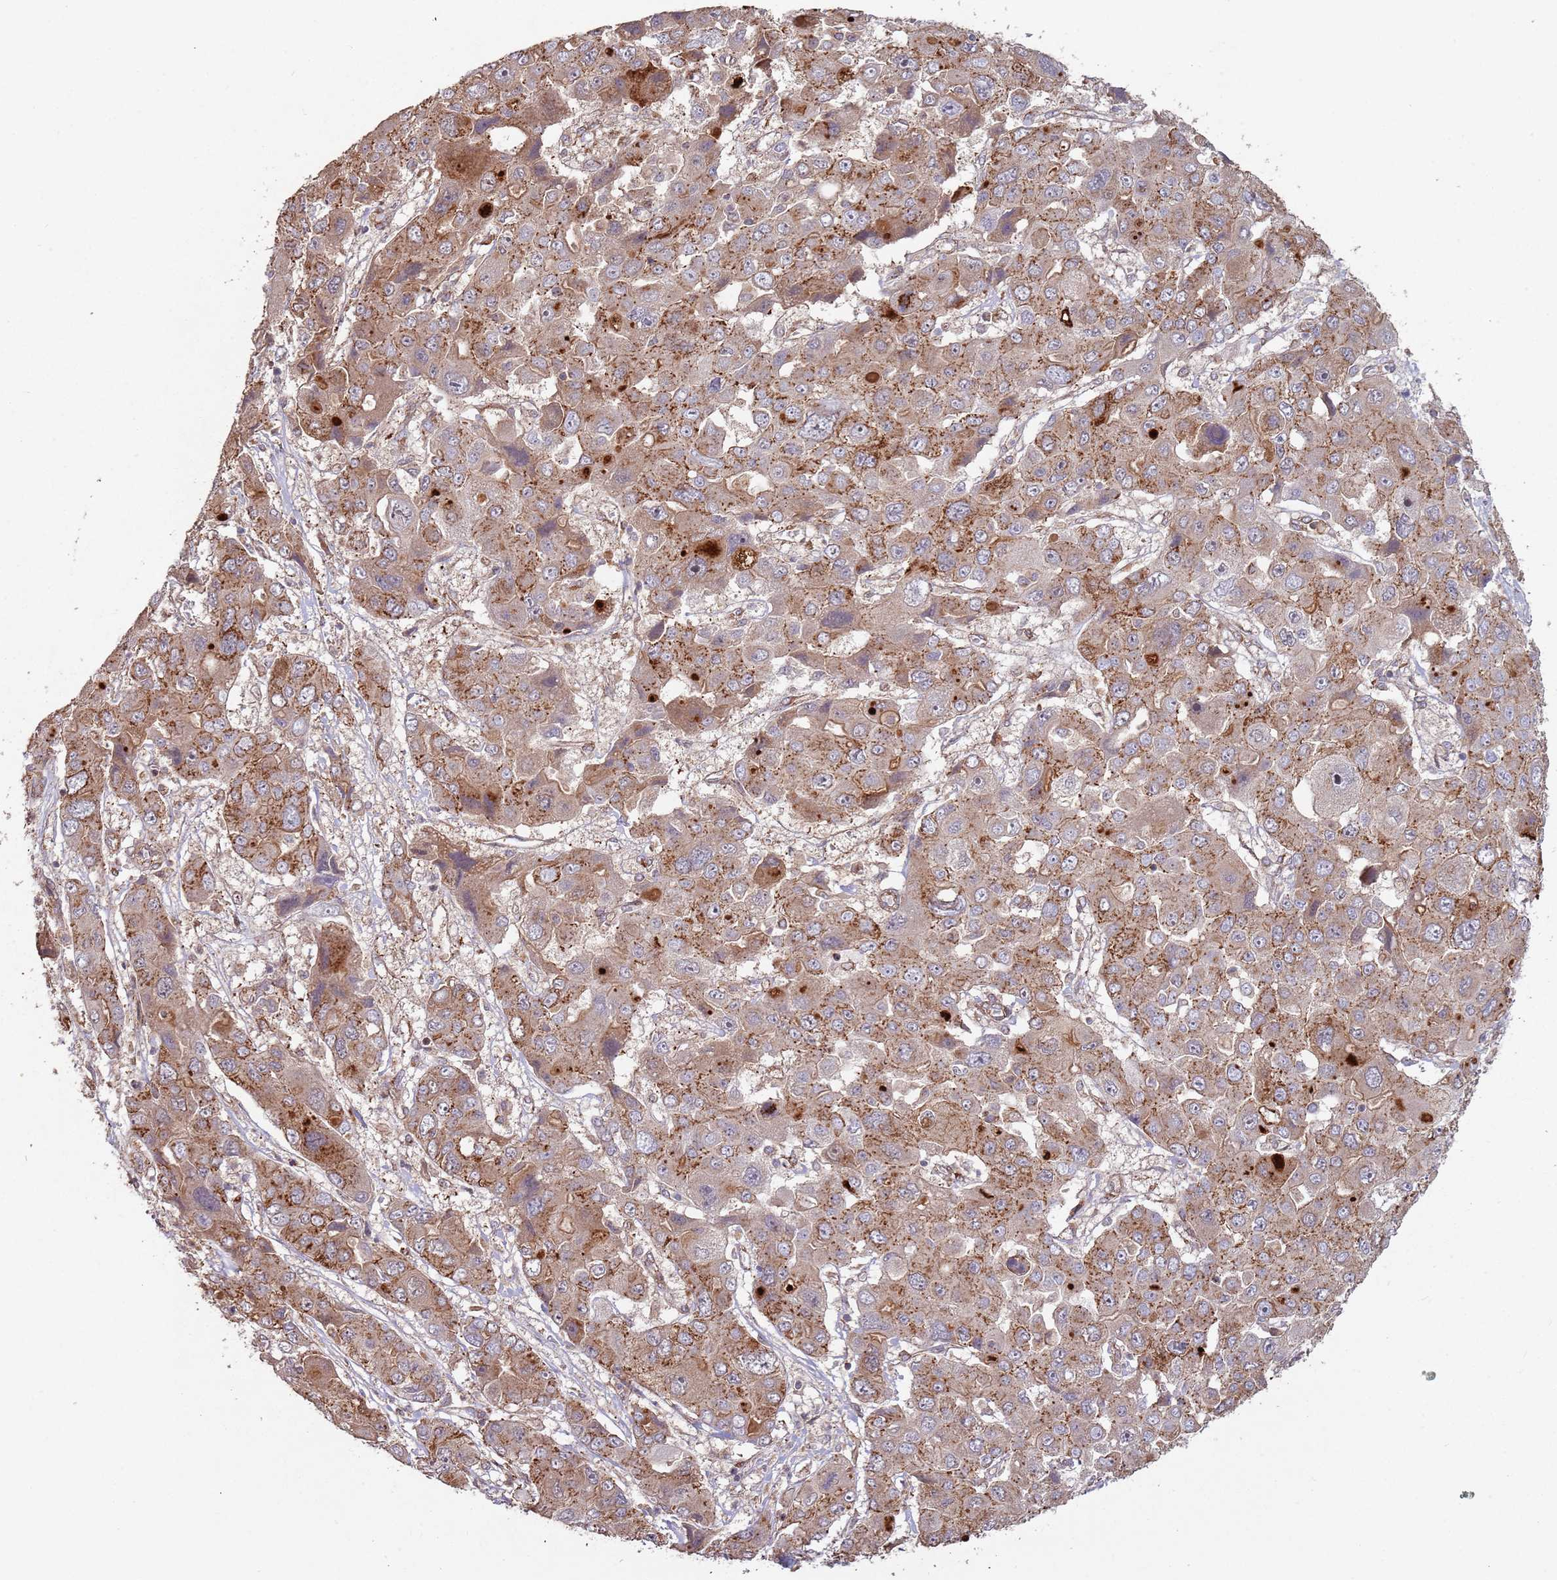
{"staining": {"intensity": "moderate", "quantity": ">75%", "location": "cytoplasmic/membranous"}, "tissue": "liver cancer", "cell_type": "Tumor cells", "image_type": "cancer", "snomed": [{"axis": "morphology", "description": "Cholangiocarcinoma"}, {"axis": "topography", "description": "Liver"}], "caption": "Immunohistochemical staining of liver cholangiocarcinoma displays medium levels of moderate cytoplasmic/membranous expression in approximately >75% of tumor cells.", "gene": "KANSL1L", "patient": {"sex": "male", "age": 67}}